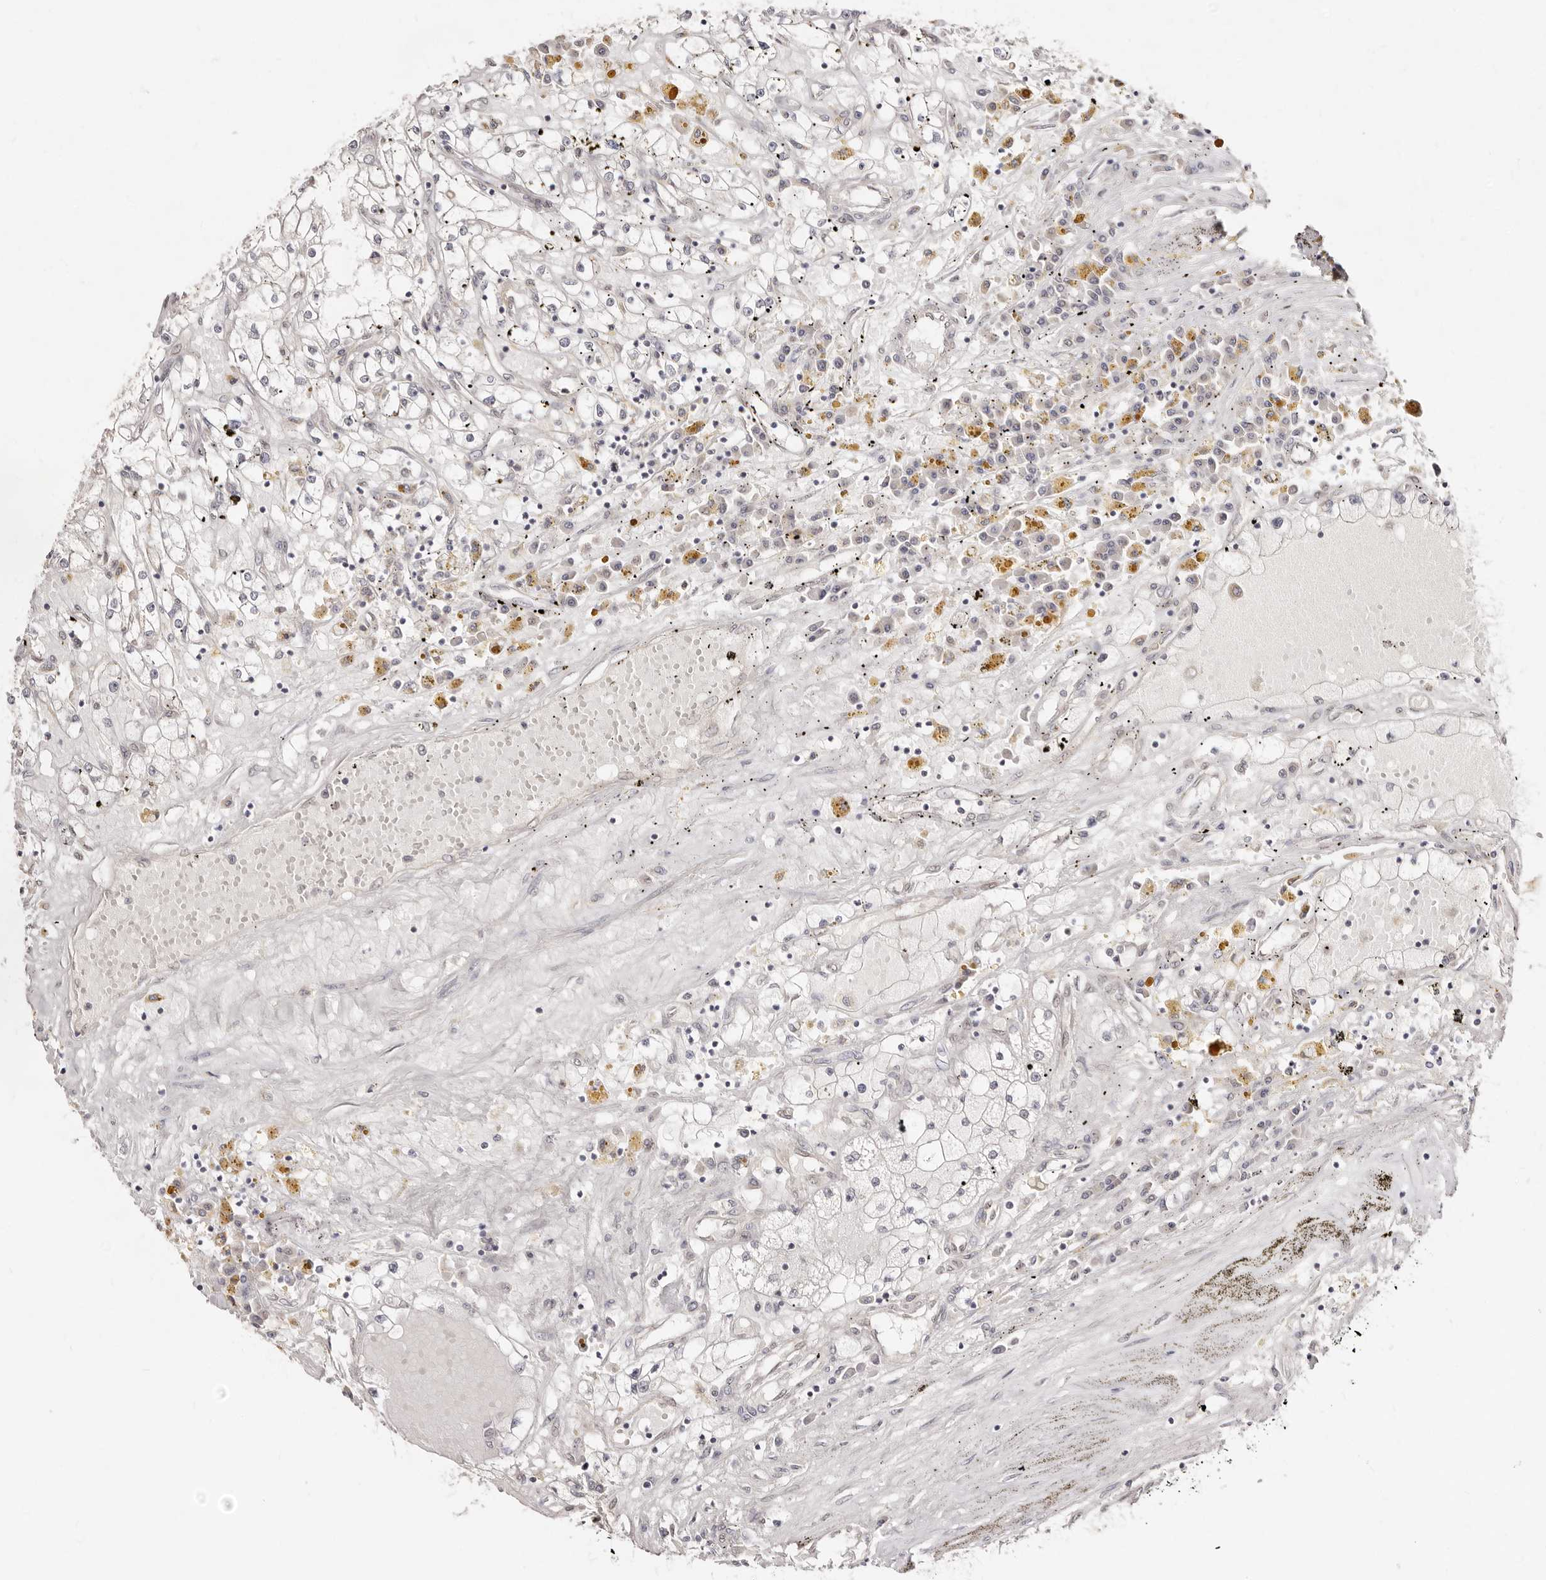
{"staining": {"intensity": "negative", "quantity": "none", "location": "none"}, "tissue": "renal cancer", "cell_type": "Tumor cells", "image_type": "cancer", "snomed": [{"axis": "morphology", "description": "Adenocarcinoma, NOS"}, {"axis": "topography", "description": "Kidney"}], "caption": "IHC histopathology image of neoplastic tissue: renal cancer (adenocarcinoma) stained with DAB reveals no significant protein staining in tumor cells. (Brightfield microscopy of DAB immunohistochemistry at high magnification).", "gene": "LCORL", "patient": {"sex": "male", "age": 56}}